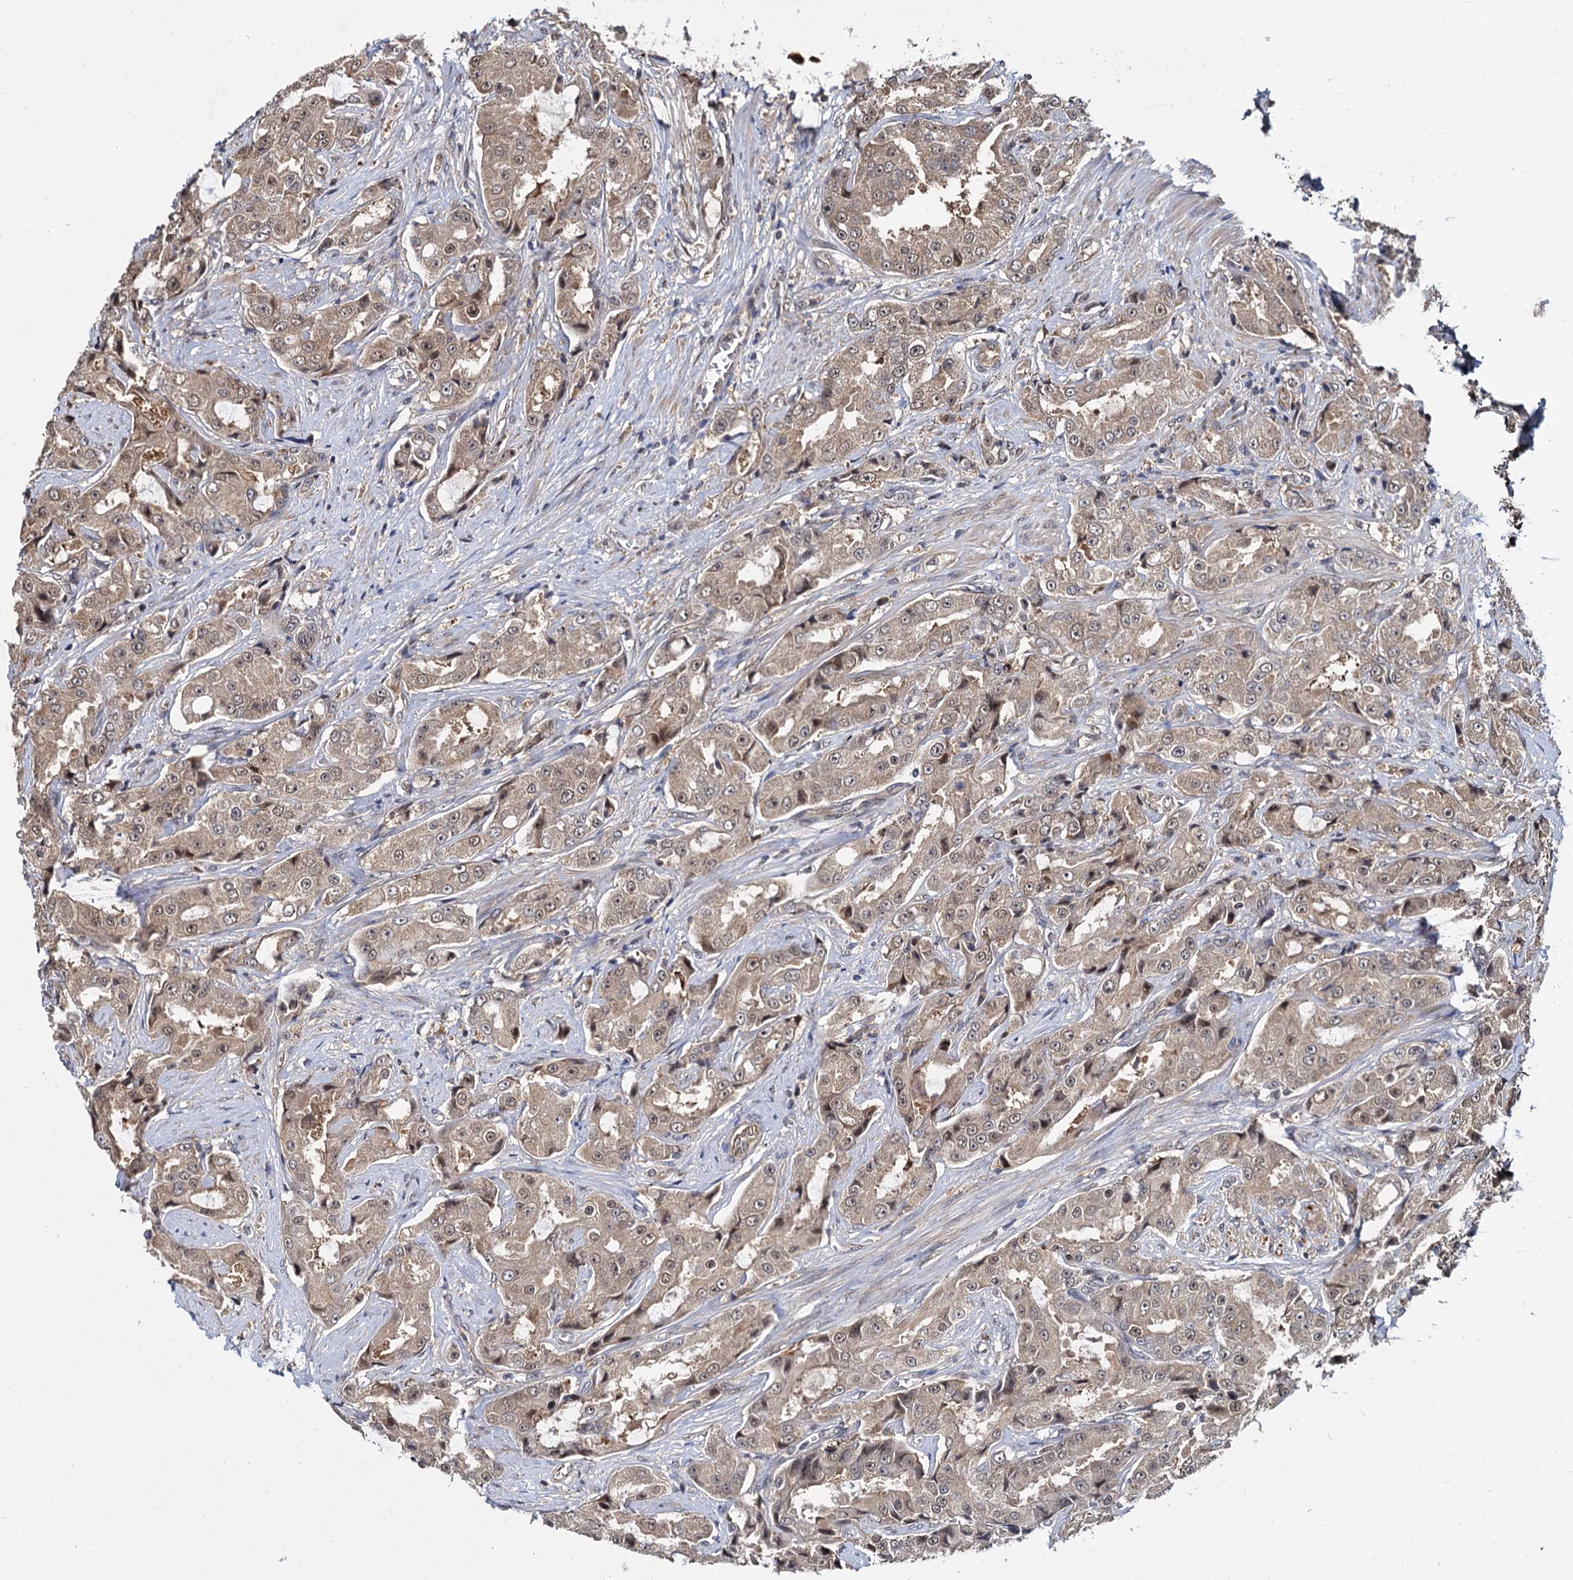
{"staining": {"intensity": "weak", "quantity": ">75%", "location": "cytoplasmic/membranous"}, "tissue": "prostate cancer", "cell_type": "Tumor cells", "image_type": "cancer", "snomed": [{"axis": "morphology", "description": "Adenocarcinoma, High grade"}, {"axis": "topography", "description": "Prostate"}], "caption": "Prostate high-grade adenocarcinoma stained for a protein (brown) shows weak cytoplasmic/membranous positive staining in about >75% of tumor cells.", "gene": "PSMD4", "patient": {"sex": "male", "age": 73}}